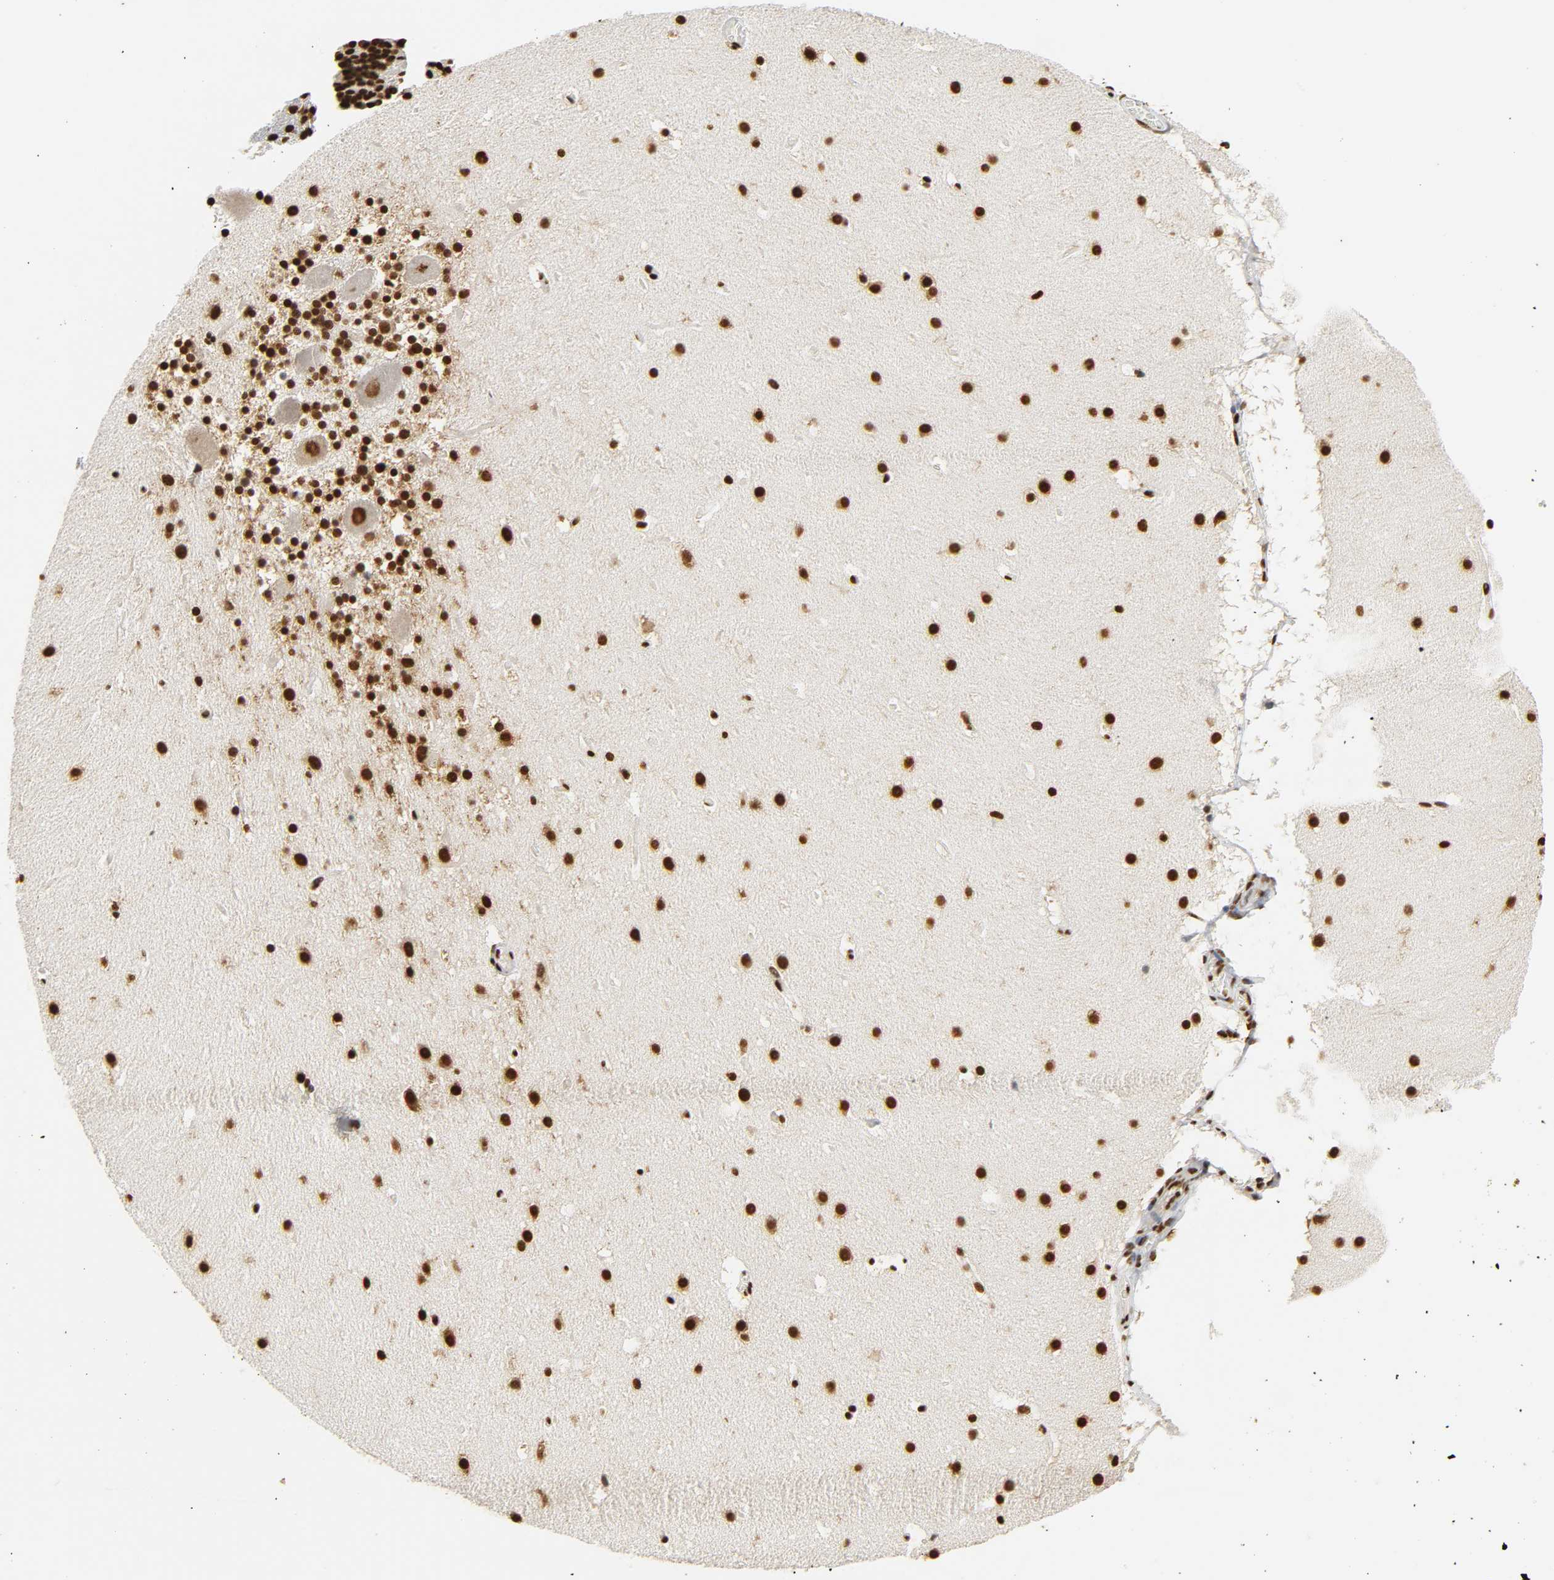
{"staining": {"intensity": "strong", "quantity": ">75%", "location": "nuclear"}, "tissue": "cerebellum", "cell_type": "Cells in granular layer", "image_type": "normal", "snomed": [{"axis": "morphology", "description": "Normal tissue, NOS"}, {"axis": "topography", "description": "Cerebellum"}], "caption": "Normal cerebellum was stained to show a protein in brown. There is high levels of strong nuclear positivity in approximately >75% of cells in granular layer. (DAB = brown stain, brightfield microscopy at high magnification).", "gene": "HNRNPC", "patient": {"sex": "male", "age": 45}}